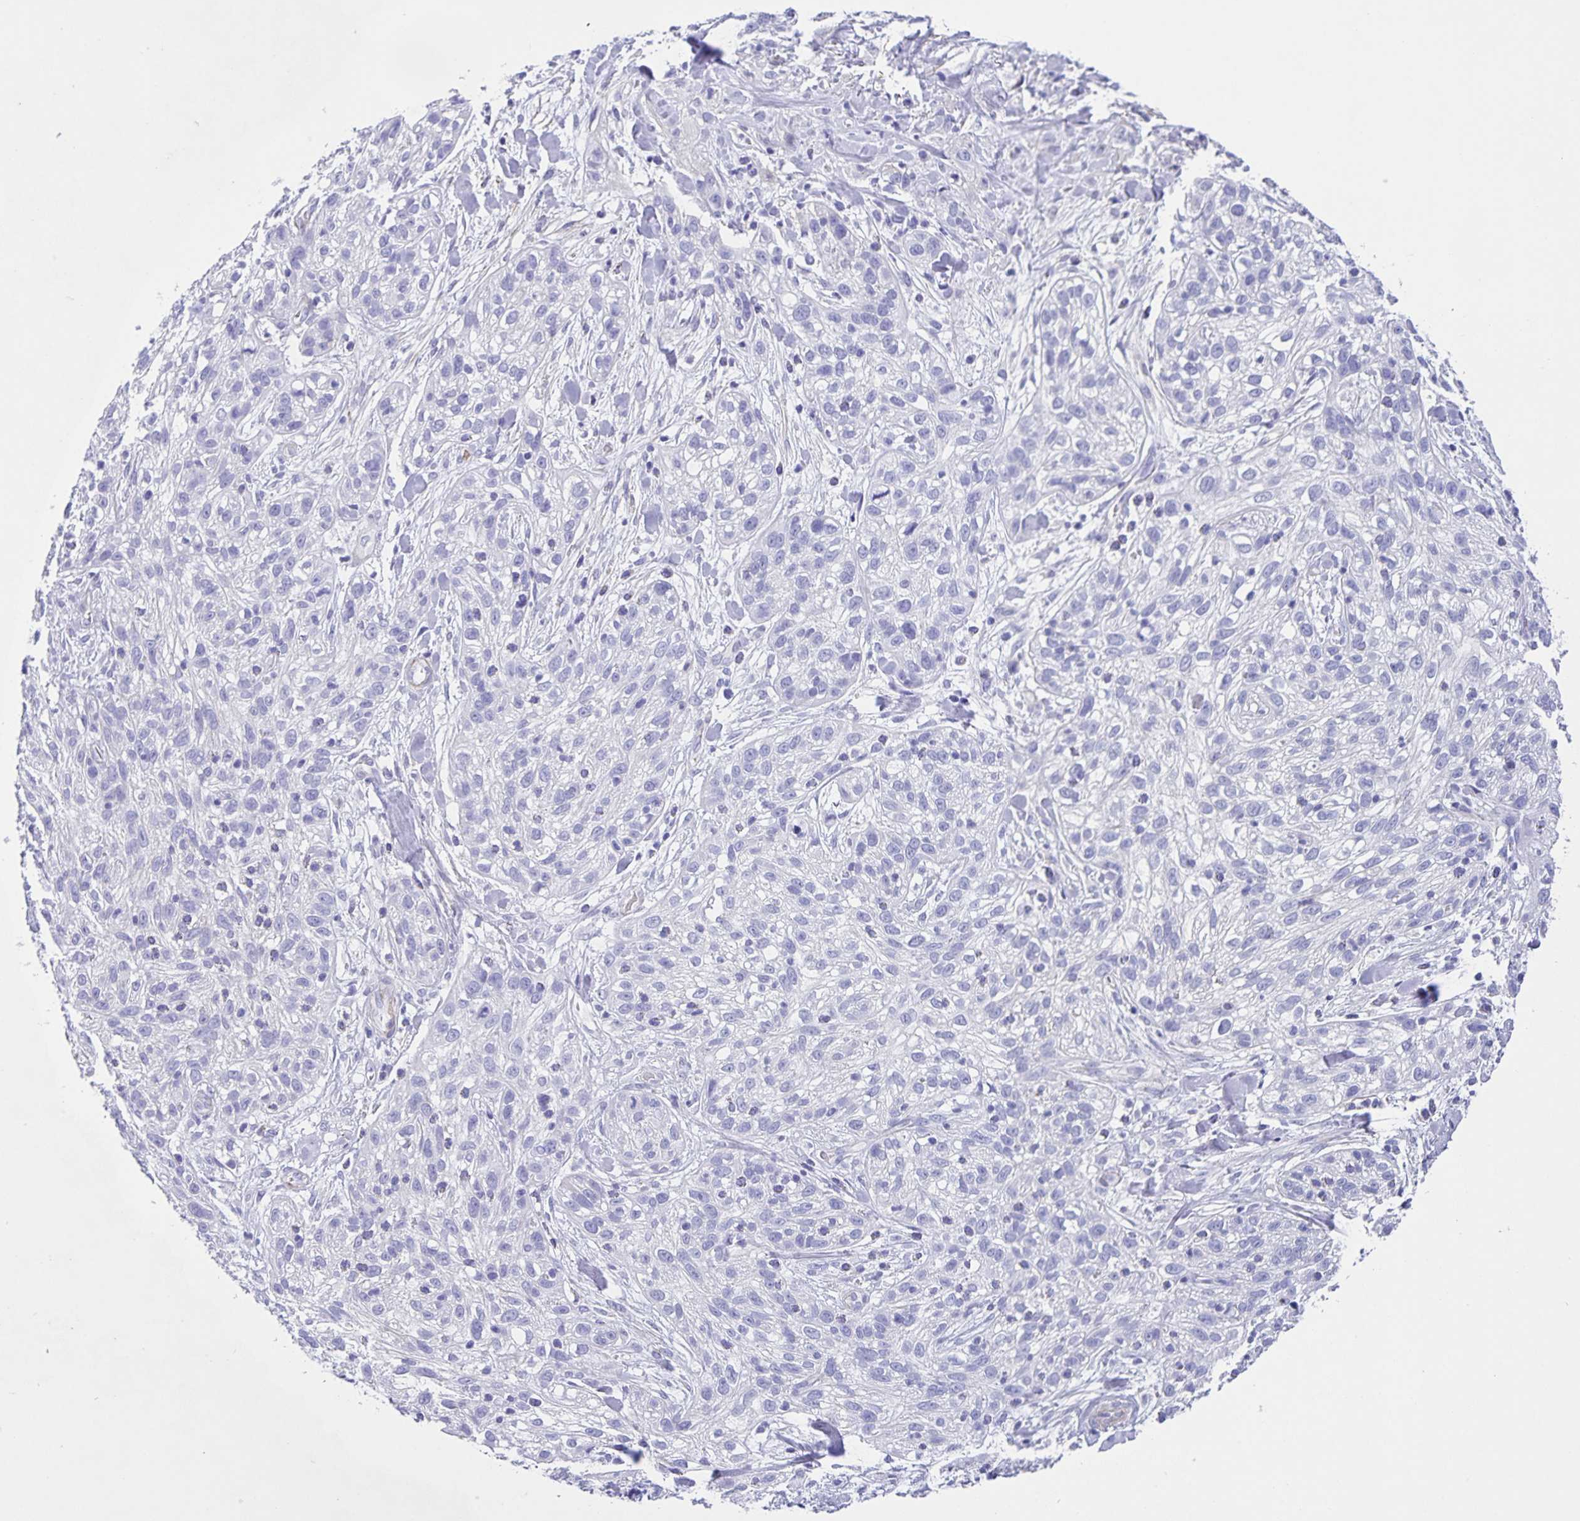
{"staining": {"intensity": "negative", "quantity": "none", "location": "none"}, "tissue": "skin cancer", "cell_type": "Tumor cells", "image_type": "cancer", "snomed": [{"axis": "morphology", "description": "Squamous cell carcinoma, NOS"}, {"axis": "topography", "description": "Skin"}], "caption": "IHC histopathology image of neoplastic tissue: squamous cell carcinoma (skin) stained with DAB exhibits no significant protein expression in tumor cells. (Stains: DAB IHC with hematoxylin counter stain, Microscopy: brightfield microscopy at high magnification).", "gene": "UBQLN3", "patient": {"sex": "male", "age": 82}}